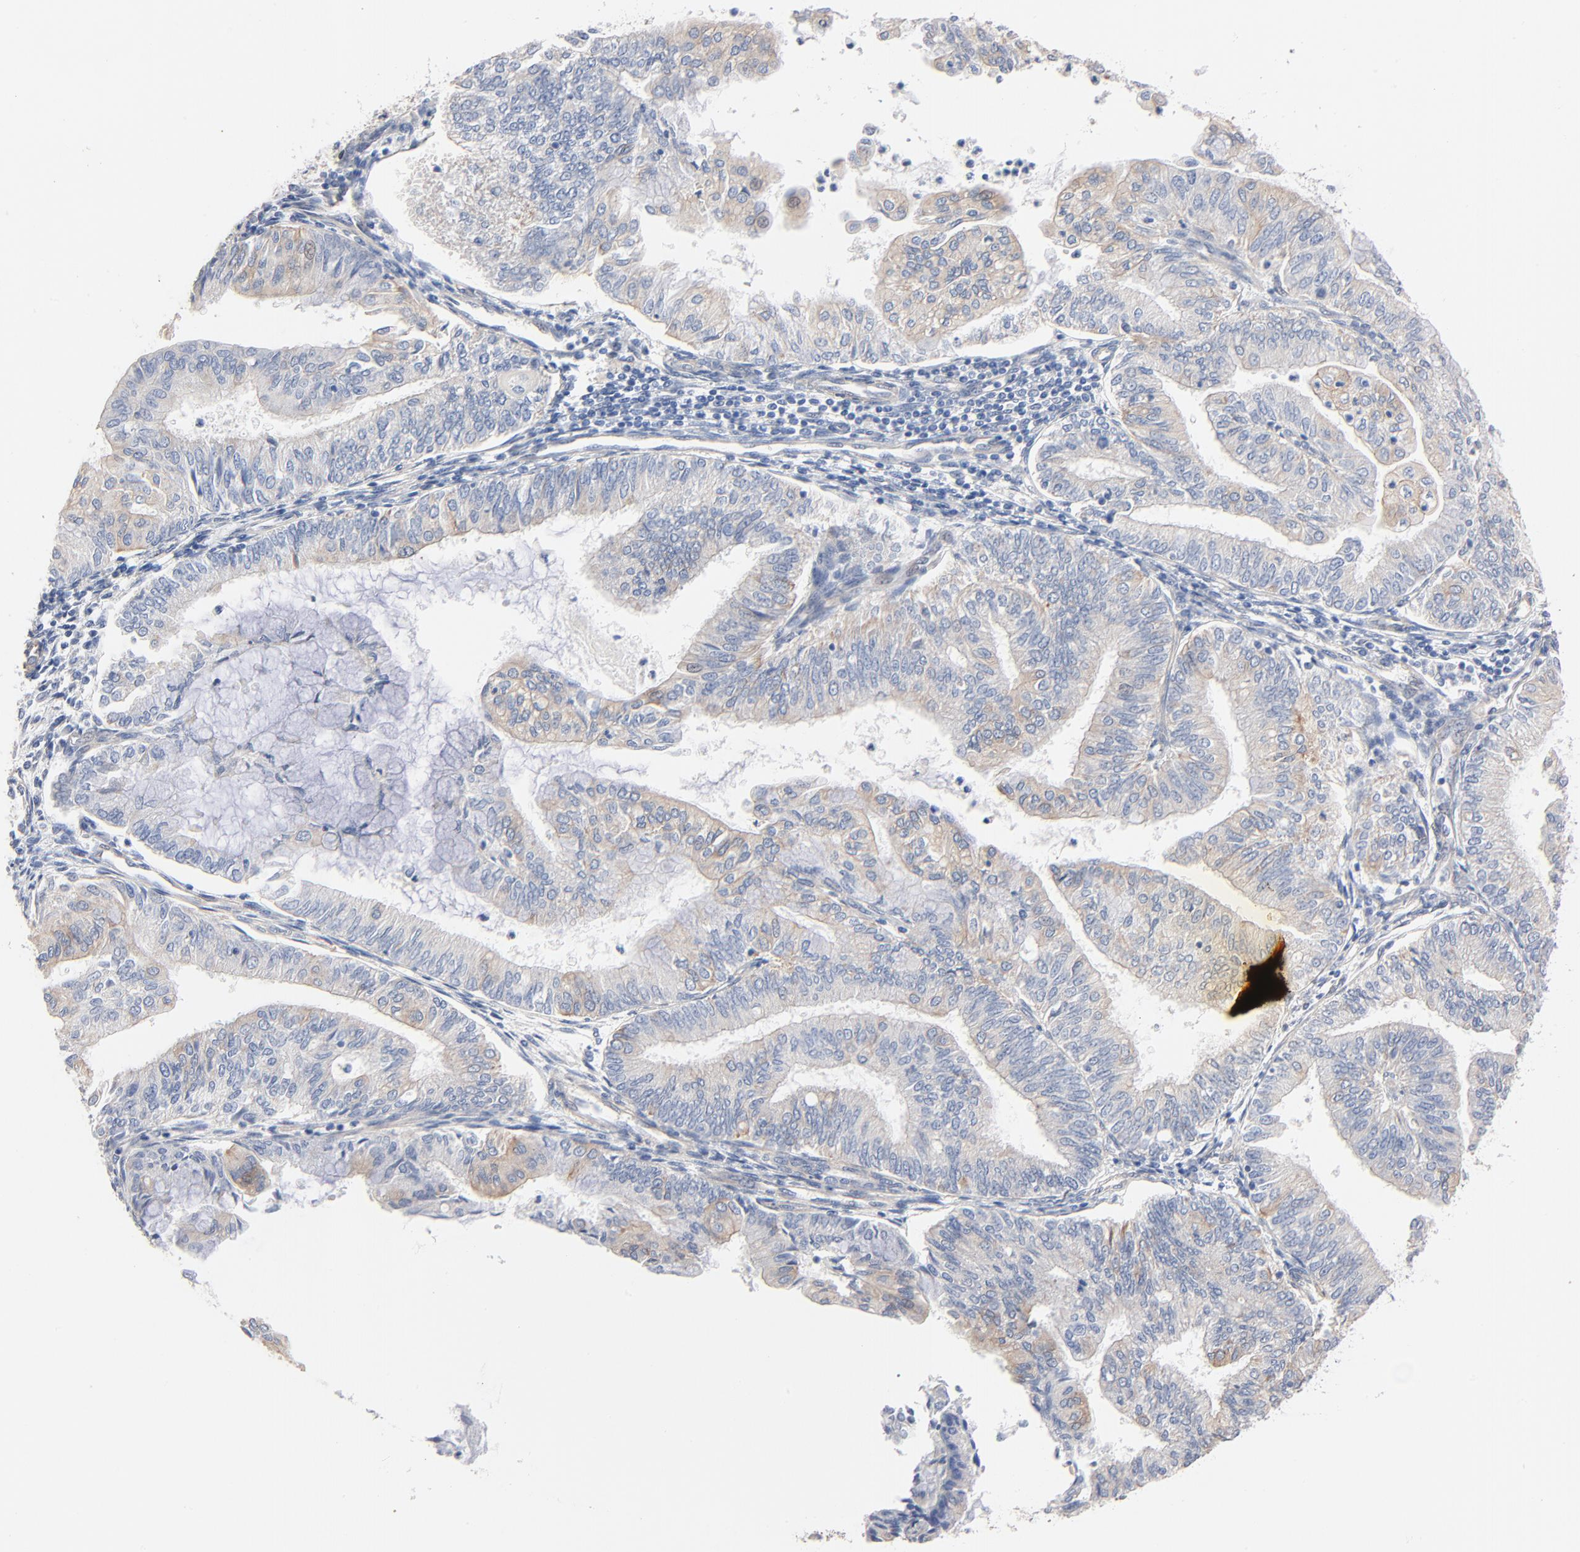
{"staining": {"intensity": "weak", "quantity": "<25%", "location": "cytoplasmic/membranous"}, "tissue": "endometrial cancer", "cell_type": "Tumor cells", "image_type": "cancer", "snomed": [{"axis": "morphology", "description": "Adenocarcinoma, NOS"}, {"axis": "topography", "description": "Endometrium"}], "caption": "Immunohistochemistry of human endometrial cancer (adenocarcinoma) displays no staining in tumor cells.", "gene": "ABCD4", "patient": {"sex": "female", "age": 59}}